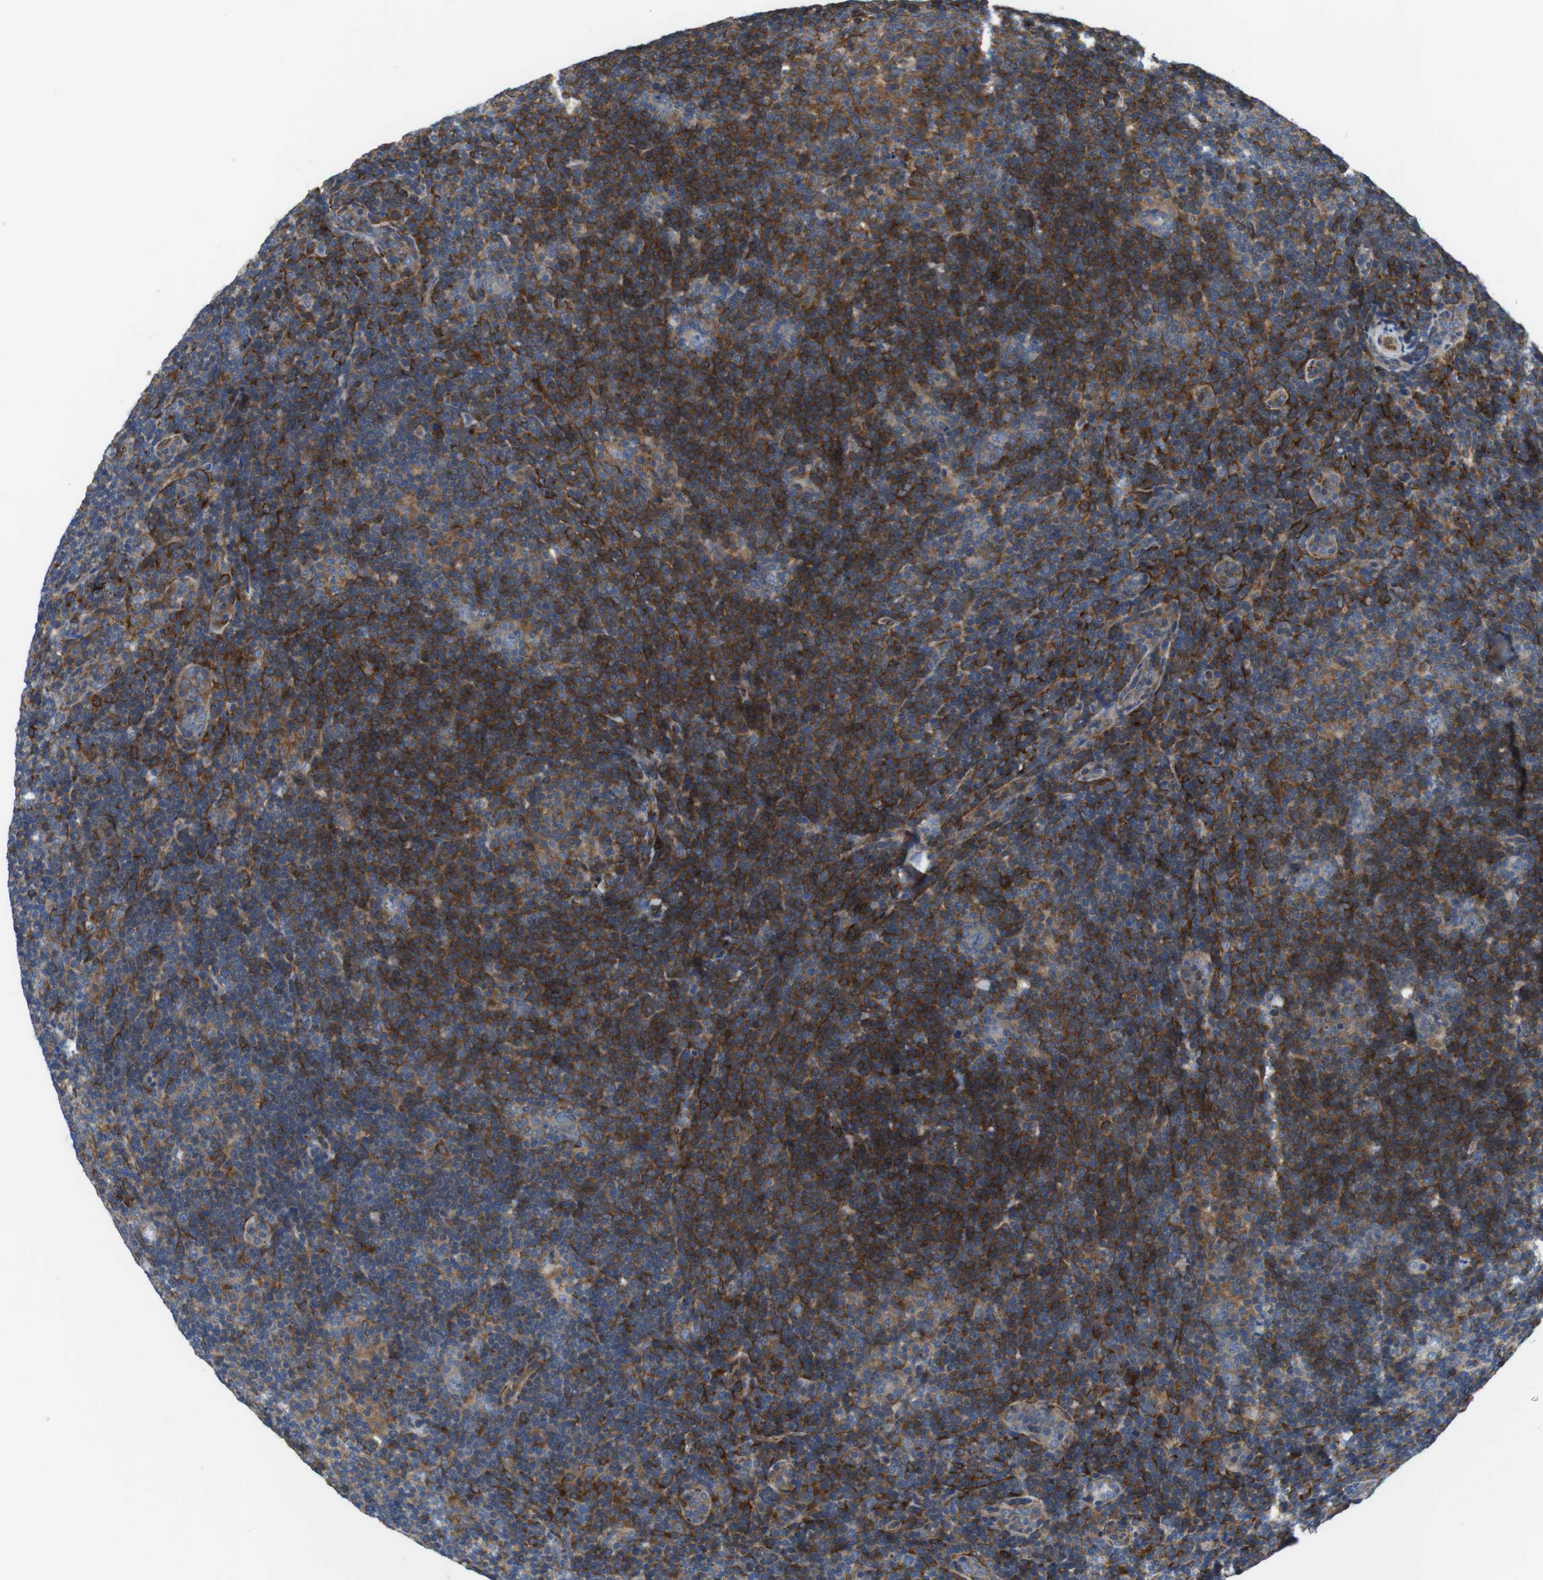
{"staining": {"intensity": "weak", "quantity": "25%-75%", "location": "cytoplasmic/membranous"}, "tissue": "lymphoma", "cell_type": "Tumor cells", "image_type": "cancer", "snomed": [{"axis": "morphology", "description": "Hodgkin's disease, NOS"}, {"axis": "topography", "description": "Lymph node"}], "caption": "Immunohistochemical staining of human Hodgkin's disease demonstrates low levels of weak cytoplasmic/membranous expression in about 25%-75% of tumor cells.", "gene": "DCLK1", "patient": {"sex": "female", "age": 57}}